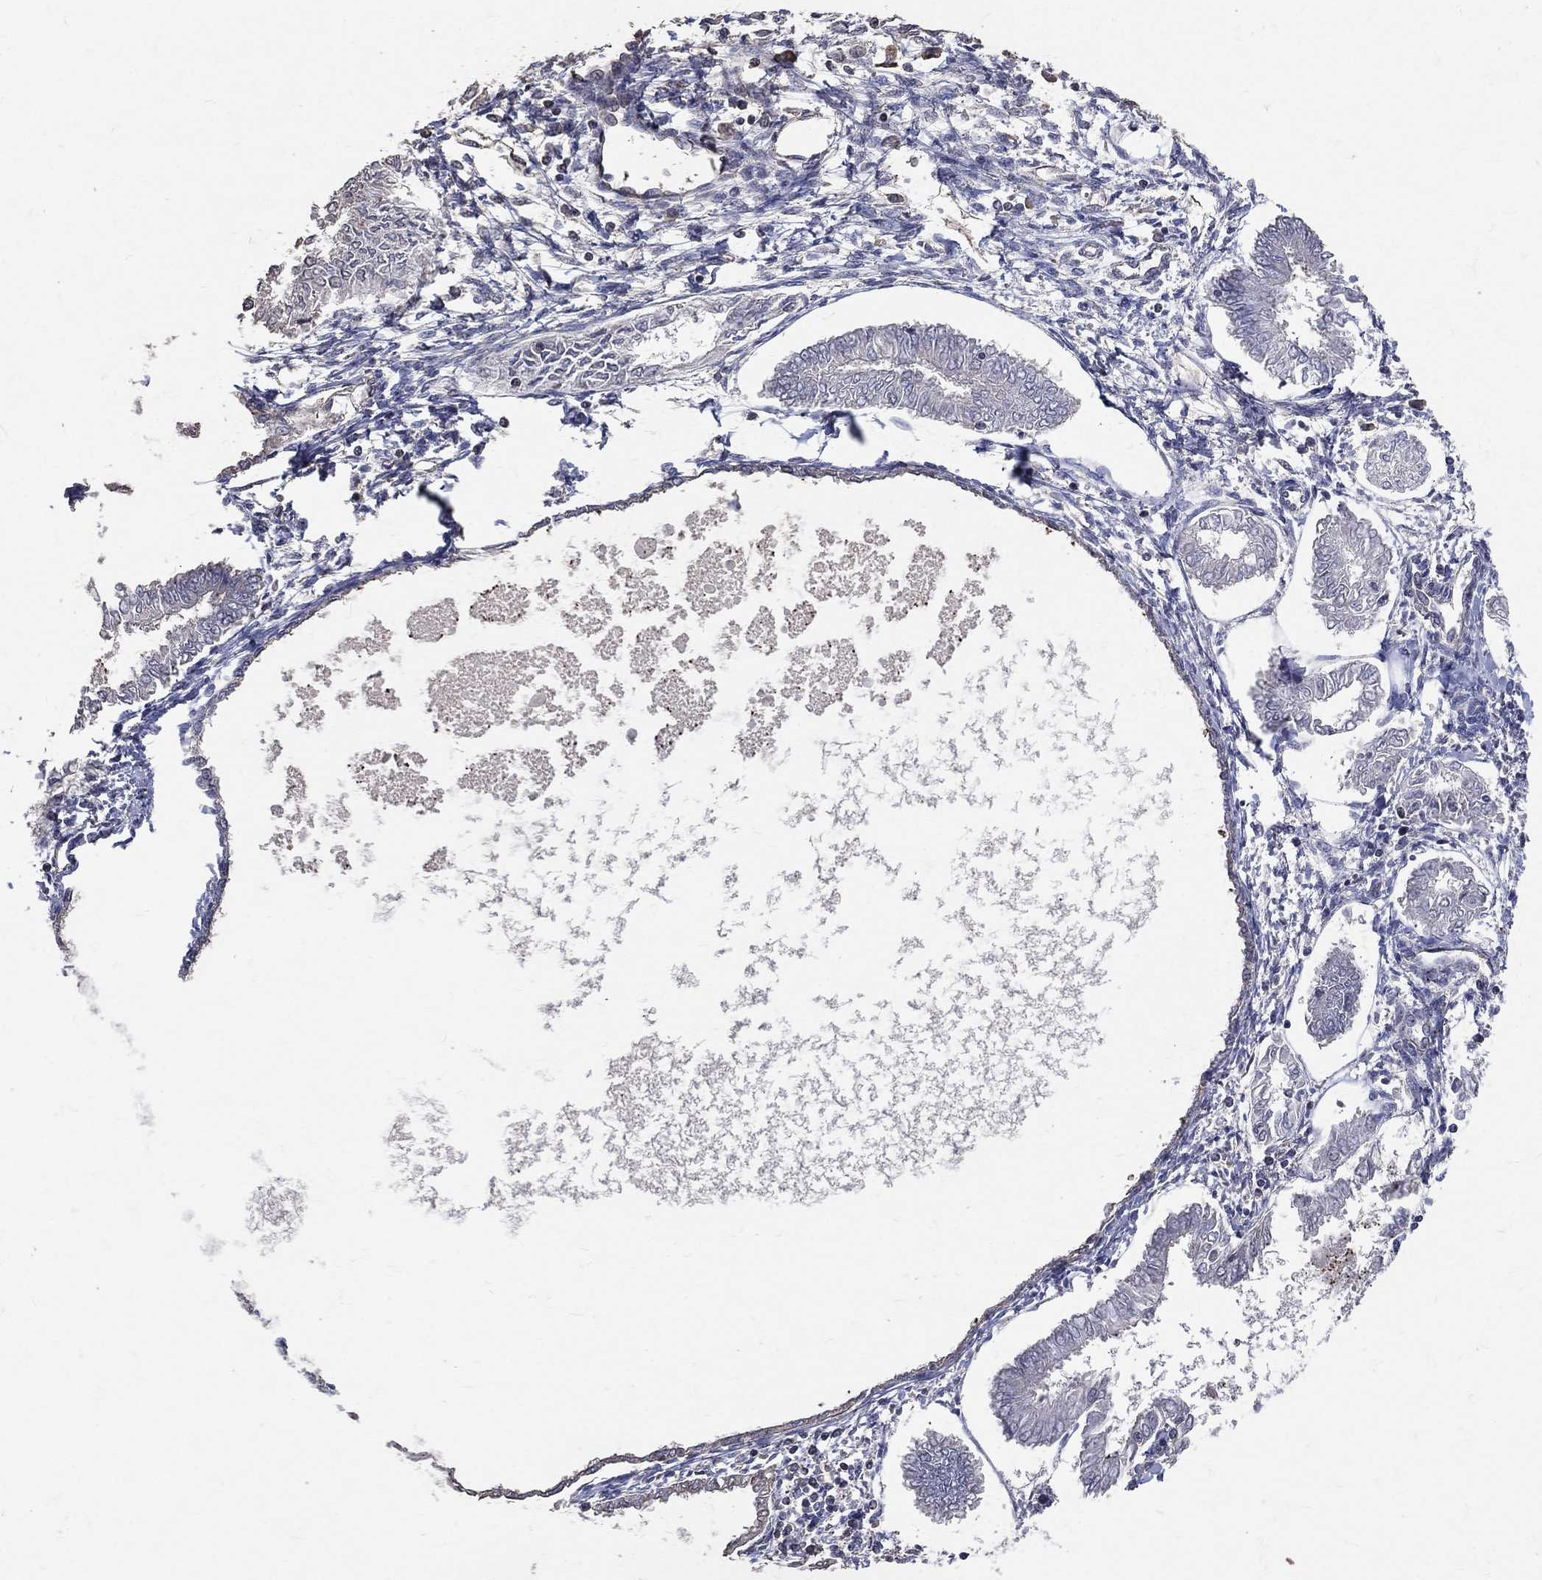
{"staining": {"intensity": "negative", "quantity": "none", "location": "none"}, "tissue": "endometrial cancer", "cell_type": "Tumor cells", "image_type": "cancer", "snomed": [{"axis": "morphology", "description": "Adenocarcinoma, NOS"}, {"axis": "topography", "description": "Endometrium"}], "caption": "This is an immunohistochemistry image of human endometrial cancer. There is no staining in tumor cells.", "gene": "LY6K", "patient": {"sex": "female", "age": 68}}